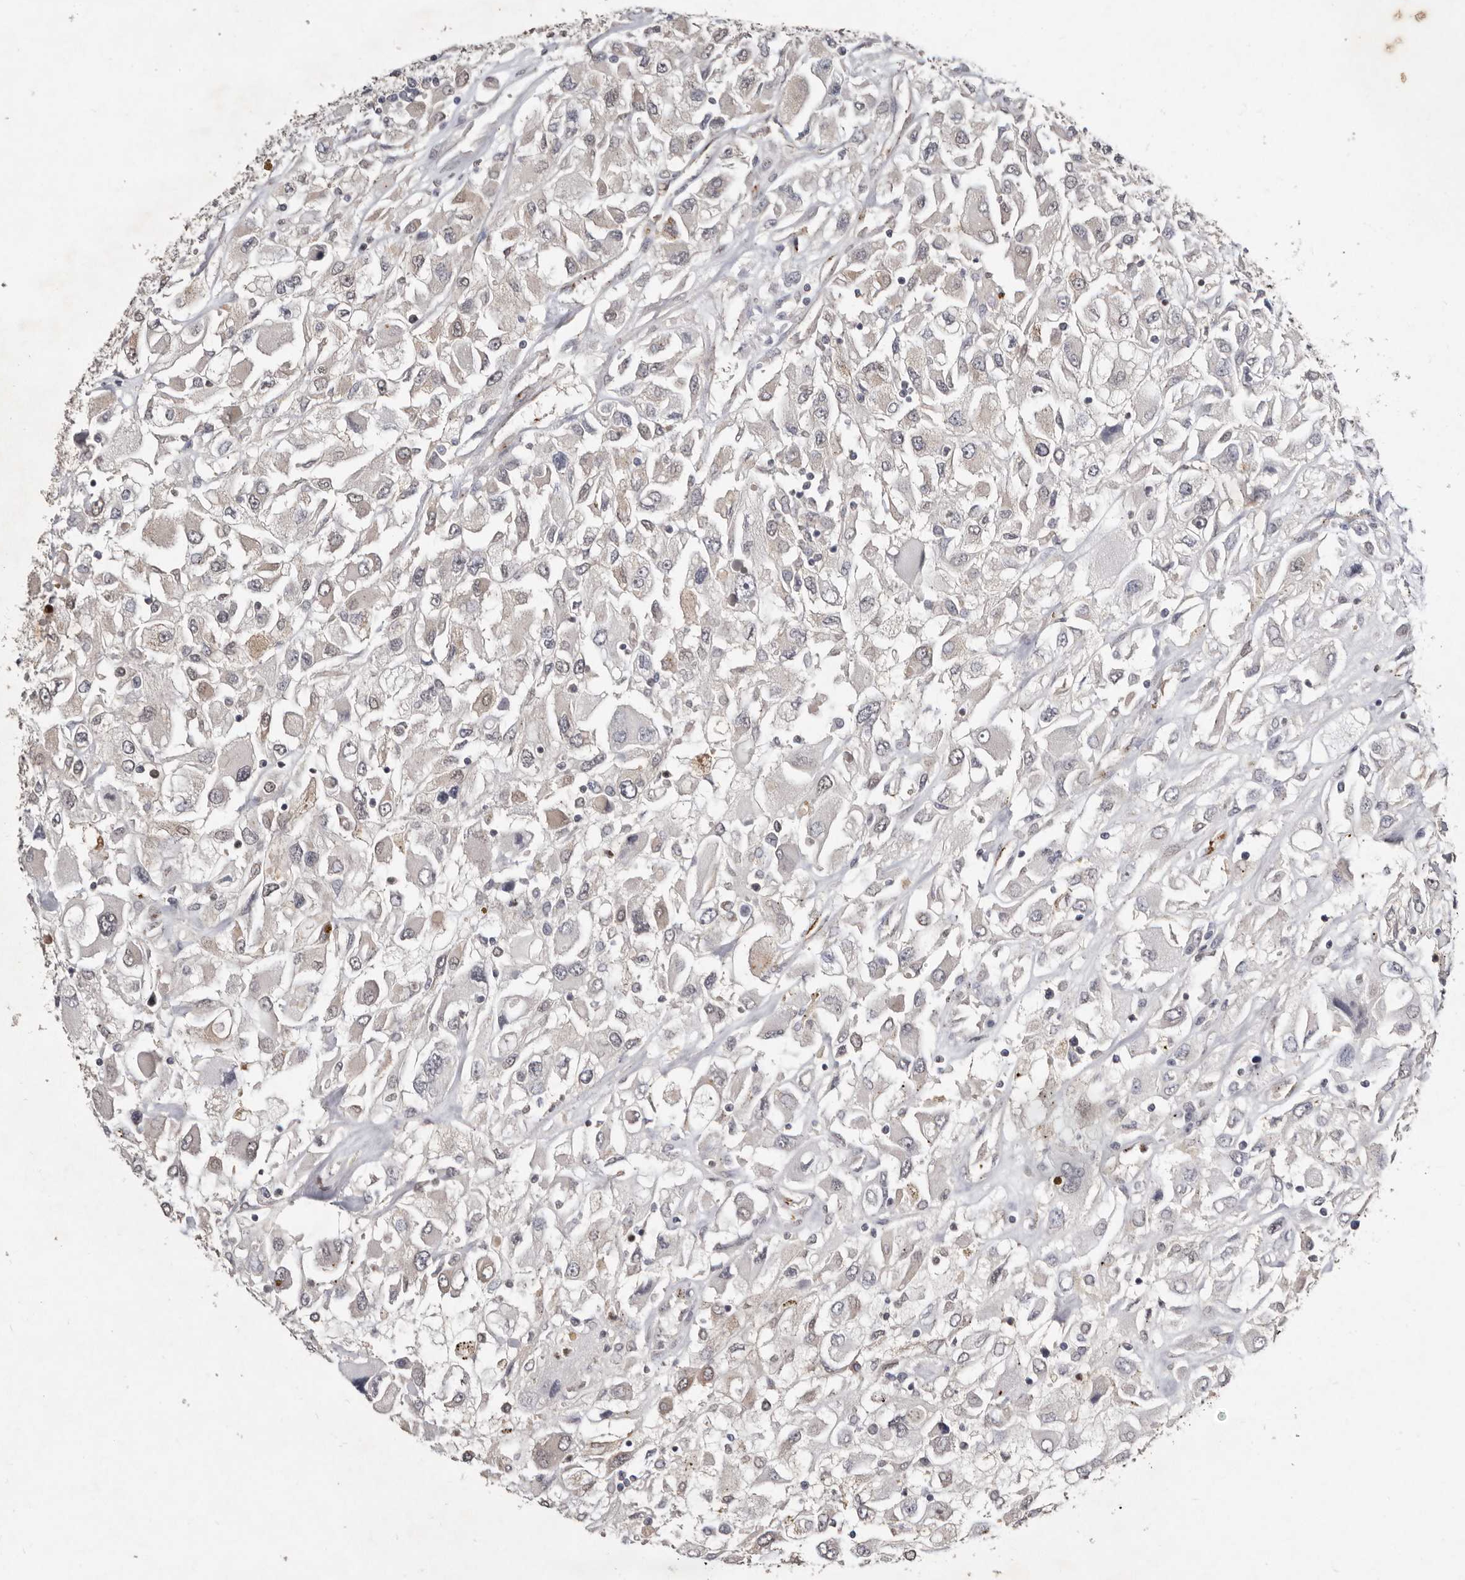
{"staining": {"intensity": "negative", "quantity": "none", "location": "none"}, "tissue": "renal cancer", "cell_type": "Tumor cells", "image_type": "cancer", "snomed": [{"axis": "morphology", "description": "Adenocarcinoma, NOS"}, {"axis": "topography", "description": "Kidney"}], "caption": "Renal cancer (adenocarcinoma) was stained to show a protein in brown. There is no significant positivity in tumor cells.", "gene": "SULT1E1", "patient": {"sex": "female", "age": 52}}